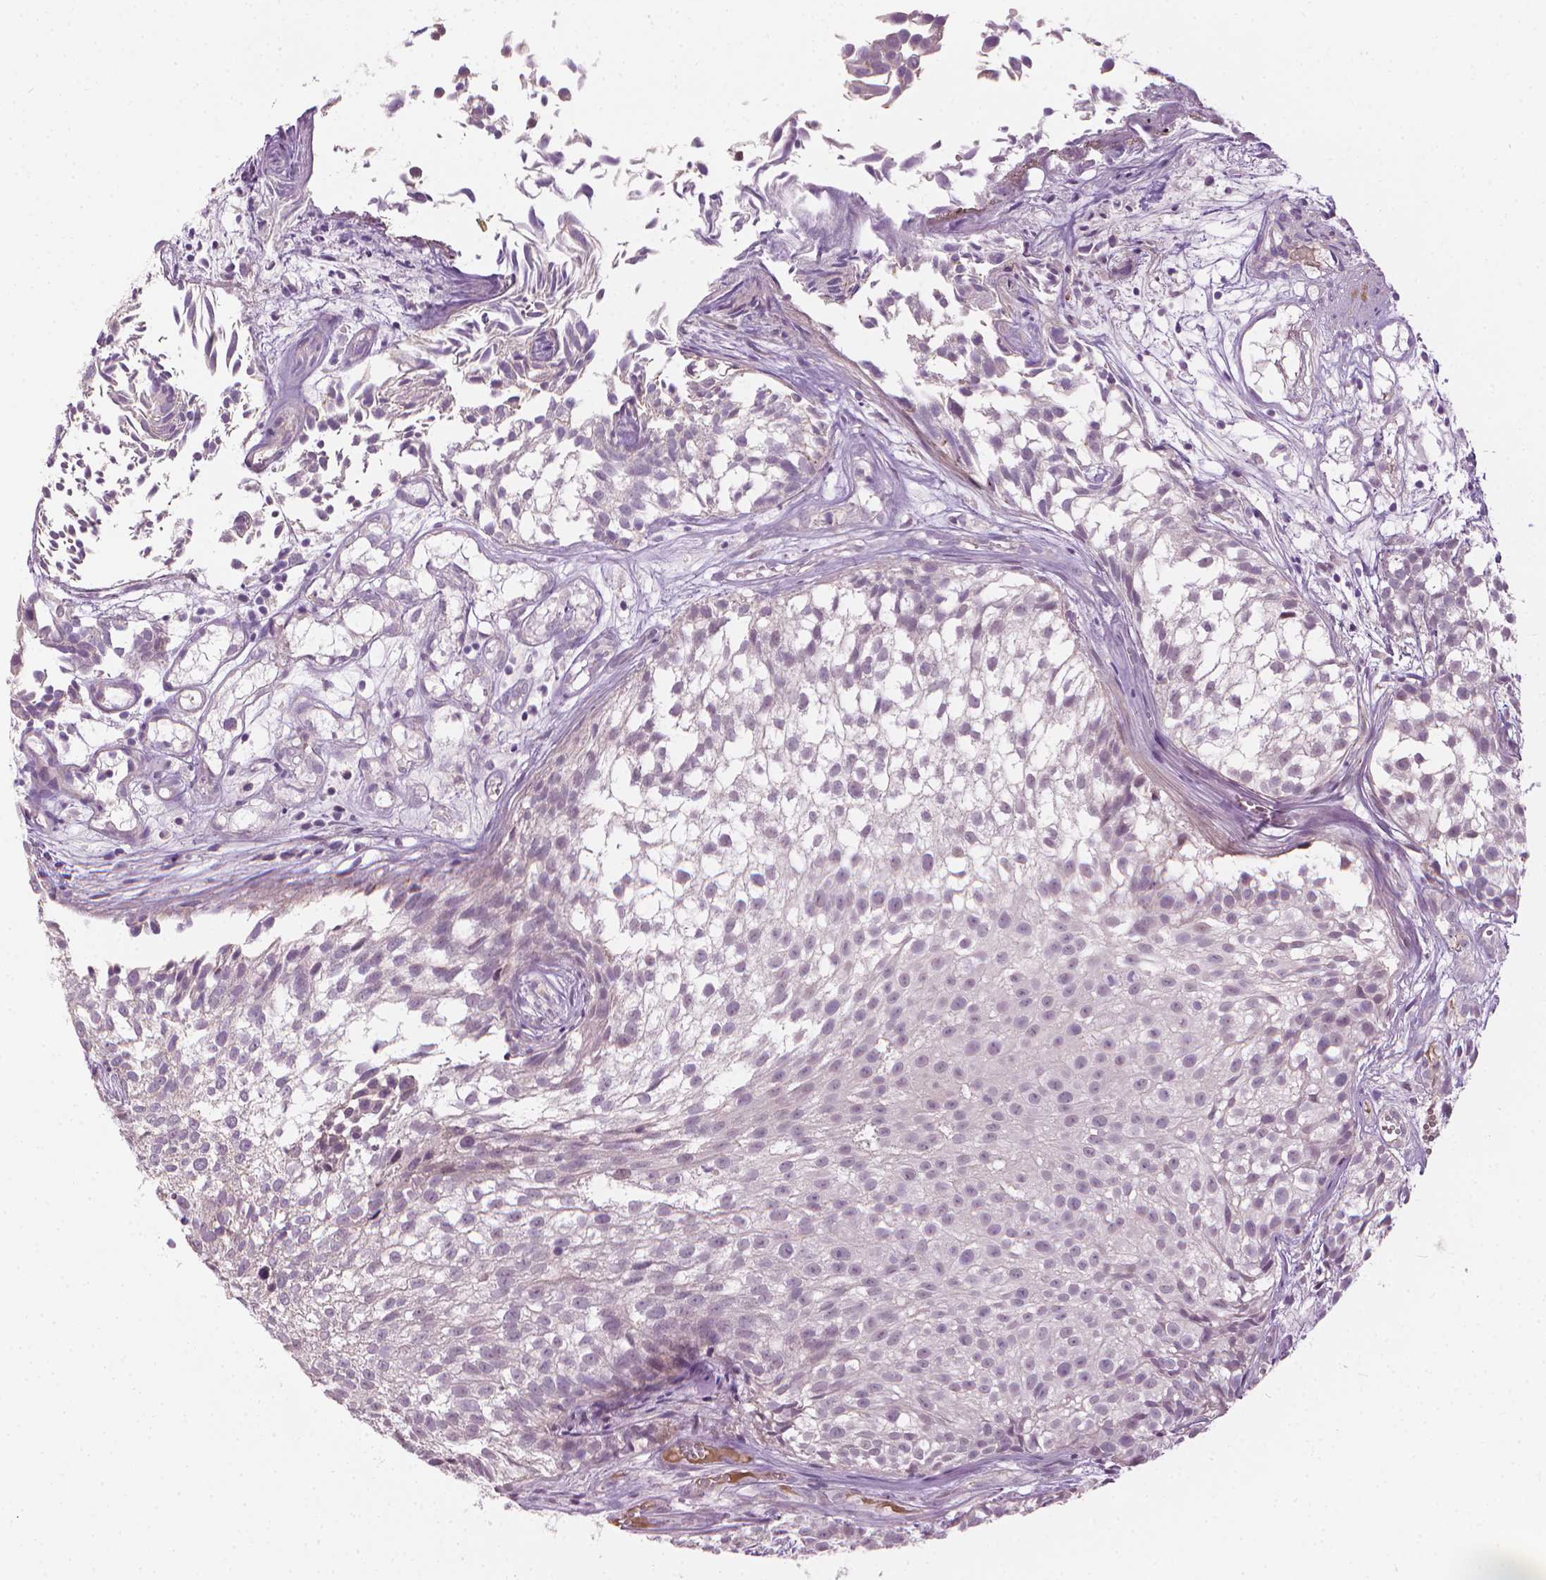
{"staining": {"intensity": "negative", "quantity": "none", "location": "none"}, "tissue": "urothelial cancer", "cell_type": "Tumor cells", "image_type": "cancer", "snomed": [{"axis": "morphology", "description": "Urothelial carcinoma, Low grade"}, {"axis": "topography", "description": "Urinary bladder"}], "caption": "Immunohistochemistry (IHC) of urothelial cancer displays no positivity in tumor cells. (DAB (3,3'-diaminobenzidine) immunohistochemistry (IHC), high magnification).", "gene": "SAXO2", "patient": {"sex": "male", "age": 70}}